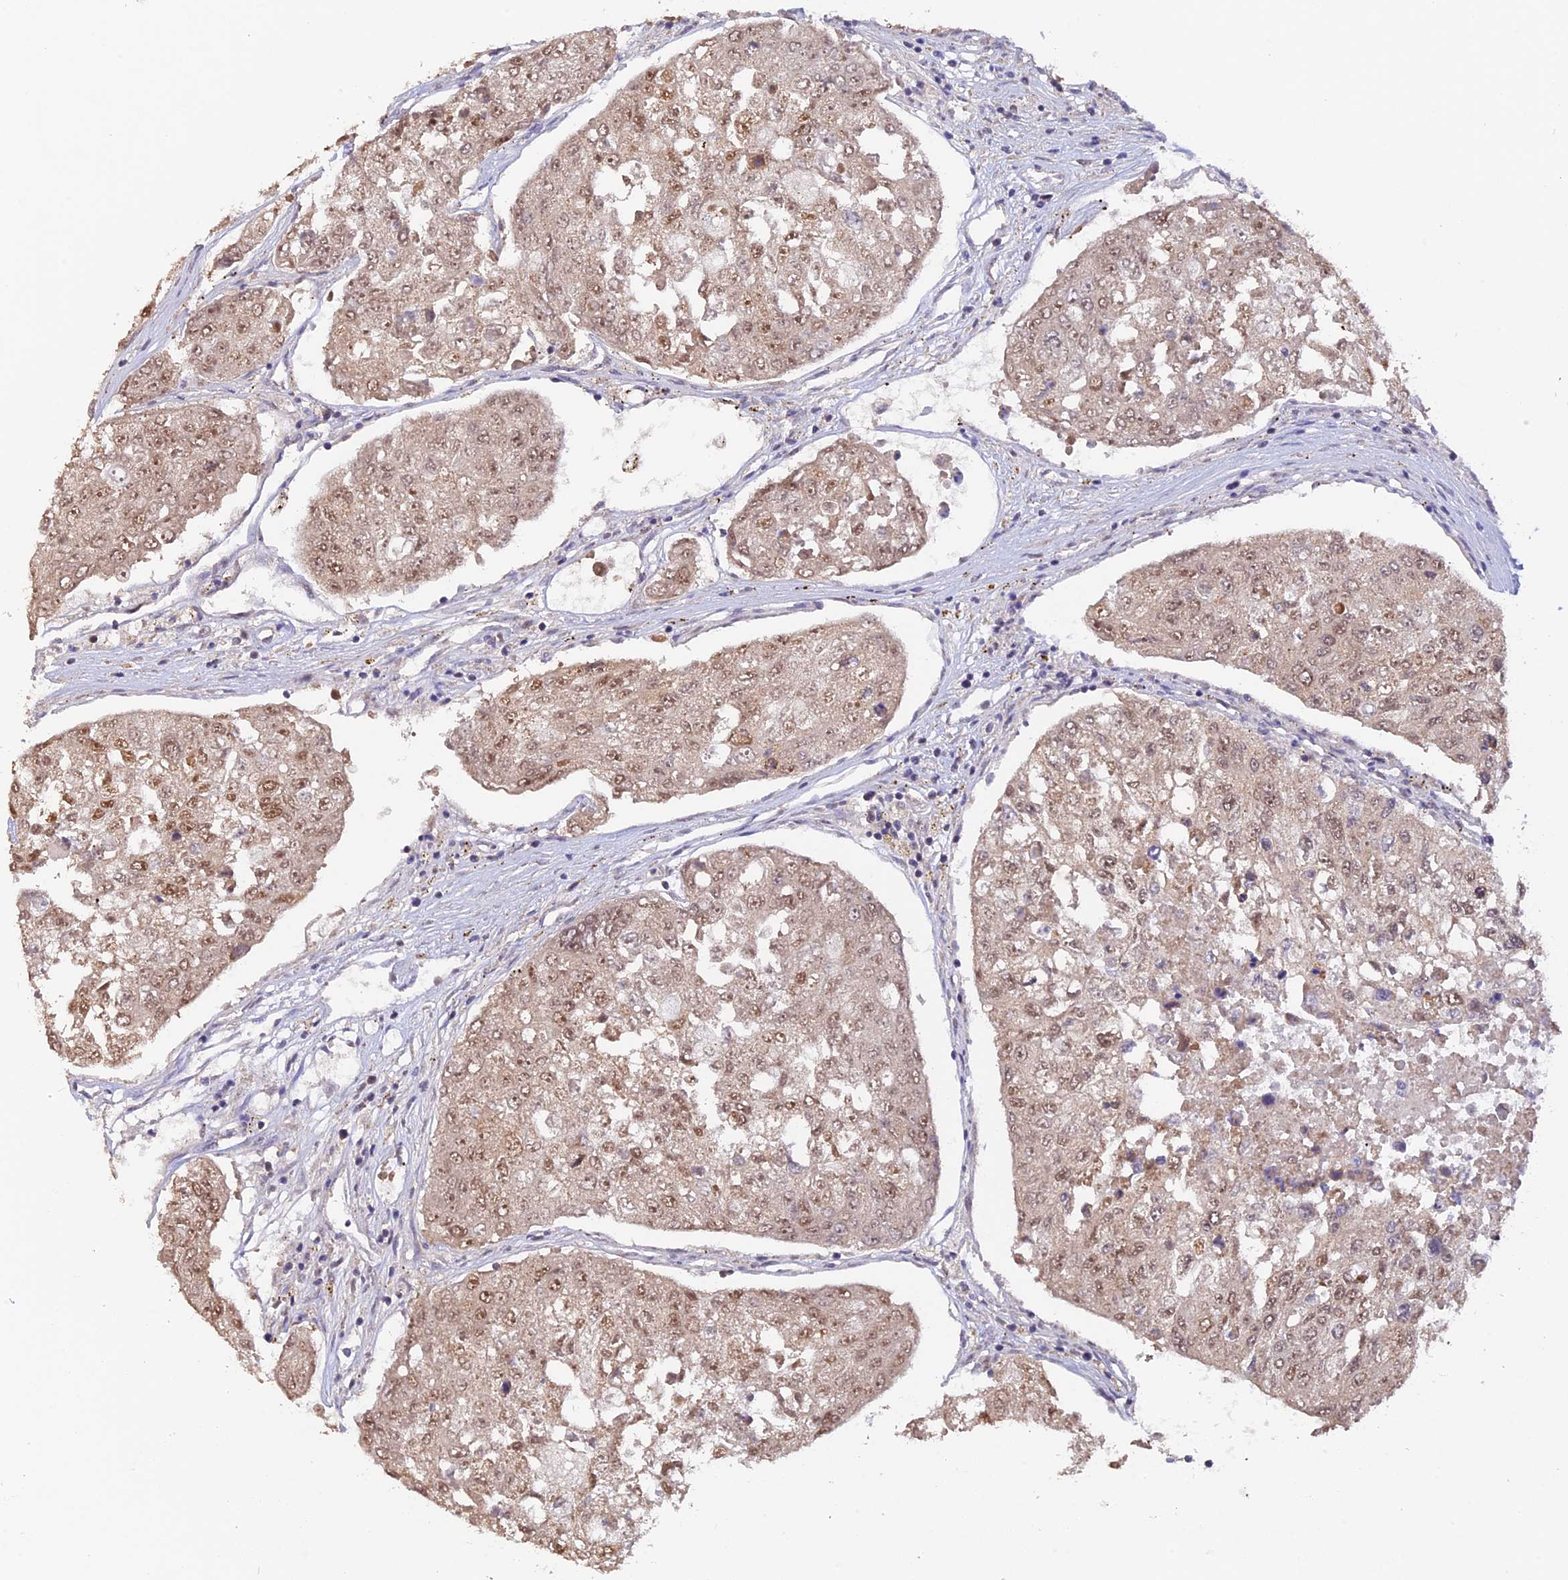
{"staining": {"intensity": "weak", "quantity": ">75%", "location": "nuclear"}, "tissue": "urothelial cancer", "cell_type": "Tumor cells", "image_type": "cancer", "snomed": [{"axis": "morphology", "description": "Urothelial carcinoma, High grade"}, {"axis": "topography", "description": "Lymph node"}, {"axis": "topography", "description": "Urinary bladder"}], "caption": "The immunohistochemical stain highlights weak nuclear expression in tumor cells of urothelial cancer tissue. (brown staining indicates protein expression, while blue staining denotes nuclei).", "gene": "RFC5", "patient": {"sex": "male", "age": 51}}